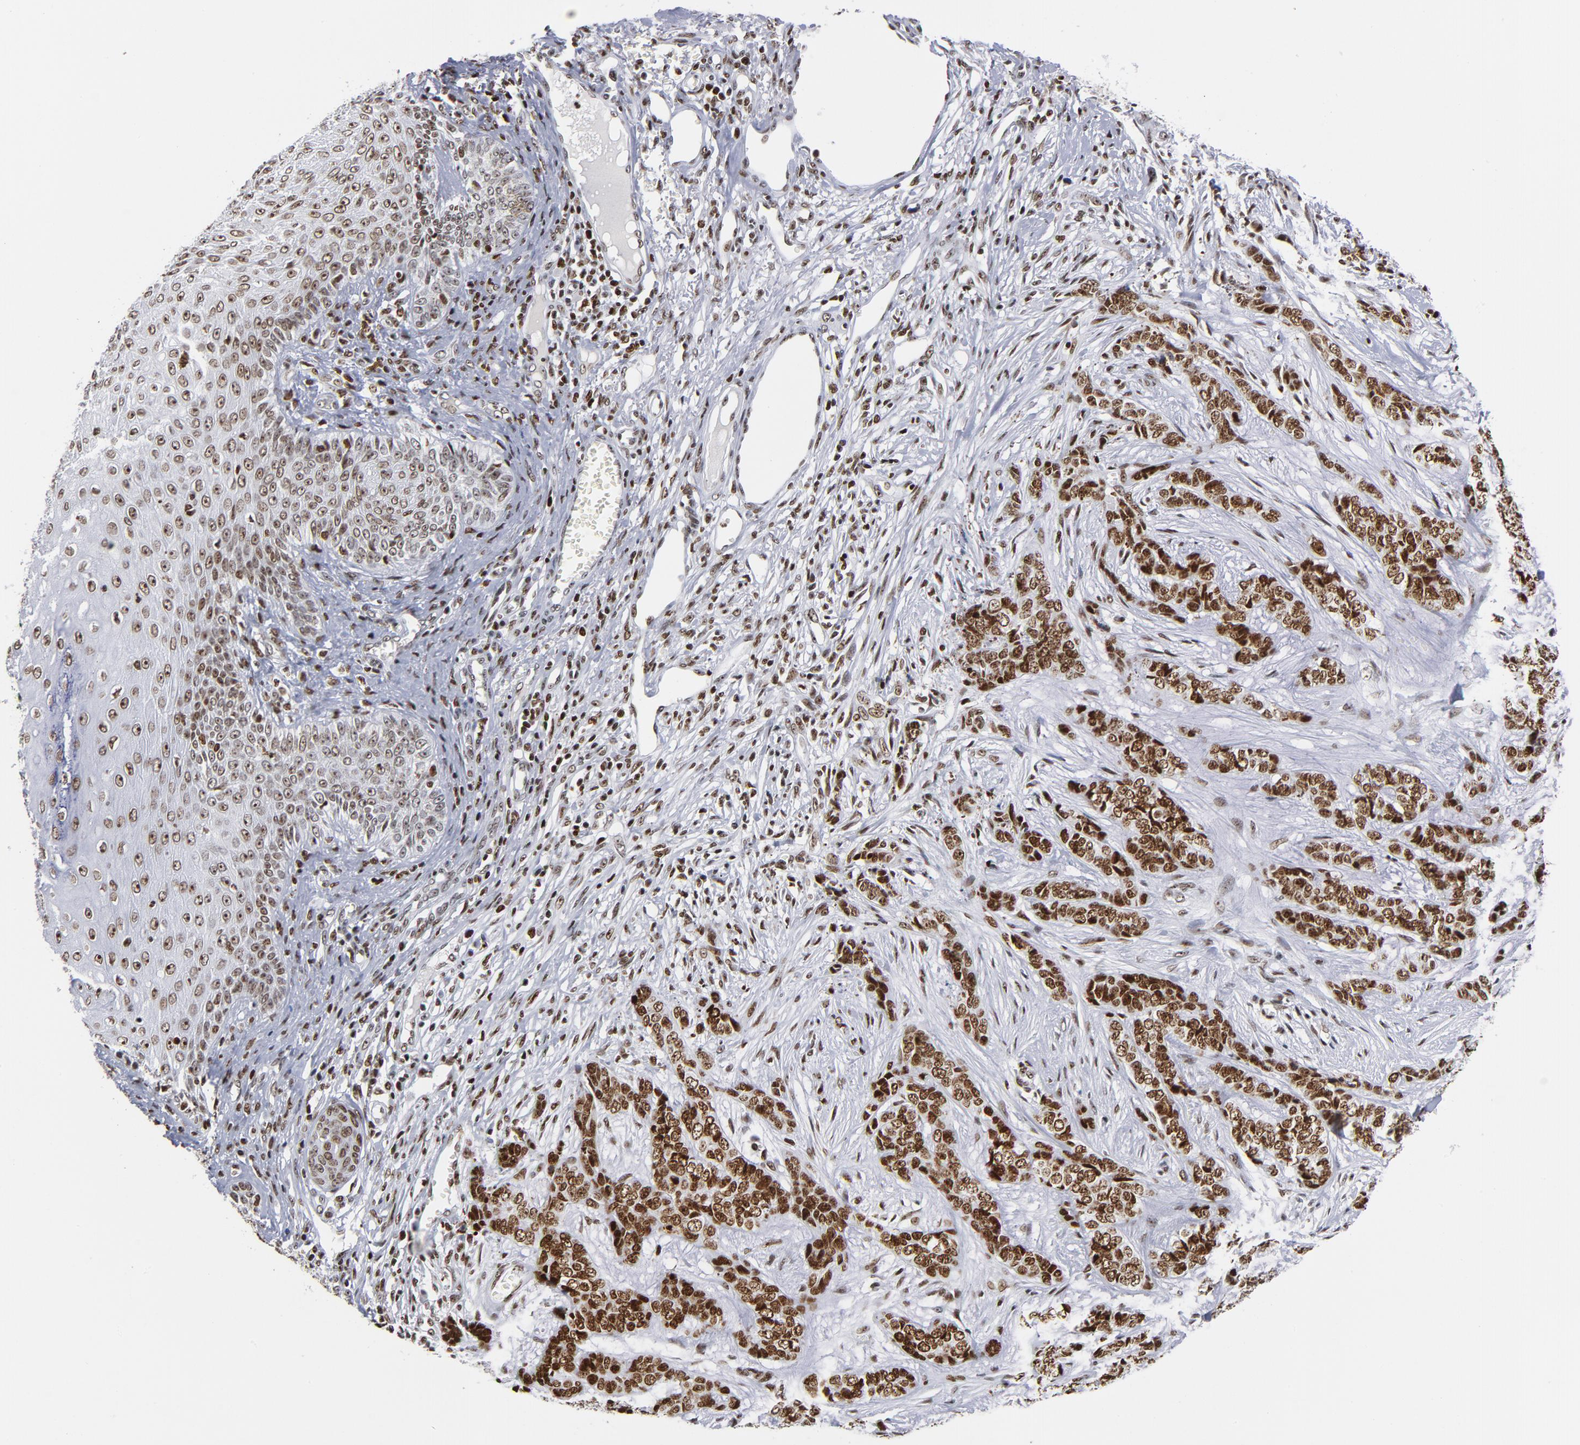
{"staining": {"intensity": "strong", "quantity": ">75%", "location": "cytoplasmic/membranous,nuclear"}, "tissue": "skin cancer", "cell_type": "Tumor cells", "image_type": "cancer", "snomed": [{"axis": "morphology", "description": "Basal cell carcinoma"}, {"axis": "topography", "description": "Skin"}], "caption": "Immunohistochemistry (IHC) (DAB) staining of basal cell carcinoma (skin) reveals strong cytoplasmic/membranous and nuclear protein expression in approximately >75% of tumor cells.", "gene": "TOP2B", "patient": {"sex": "female", "age": 64}}